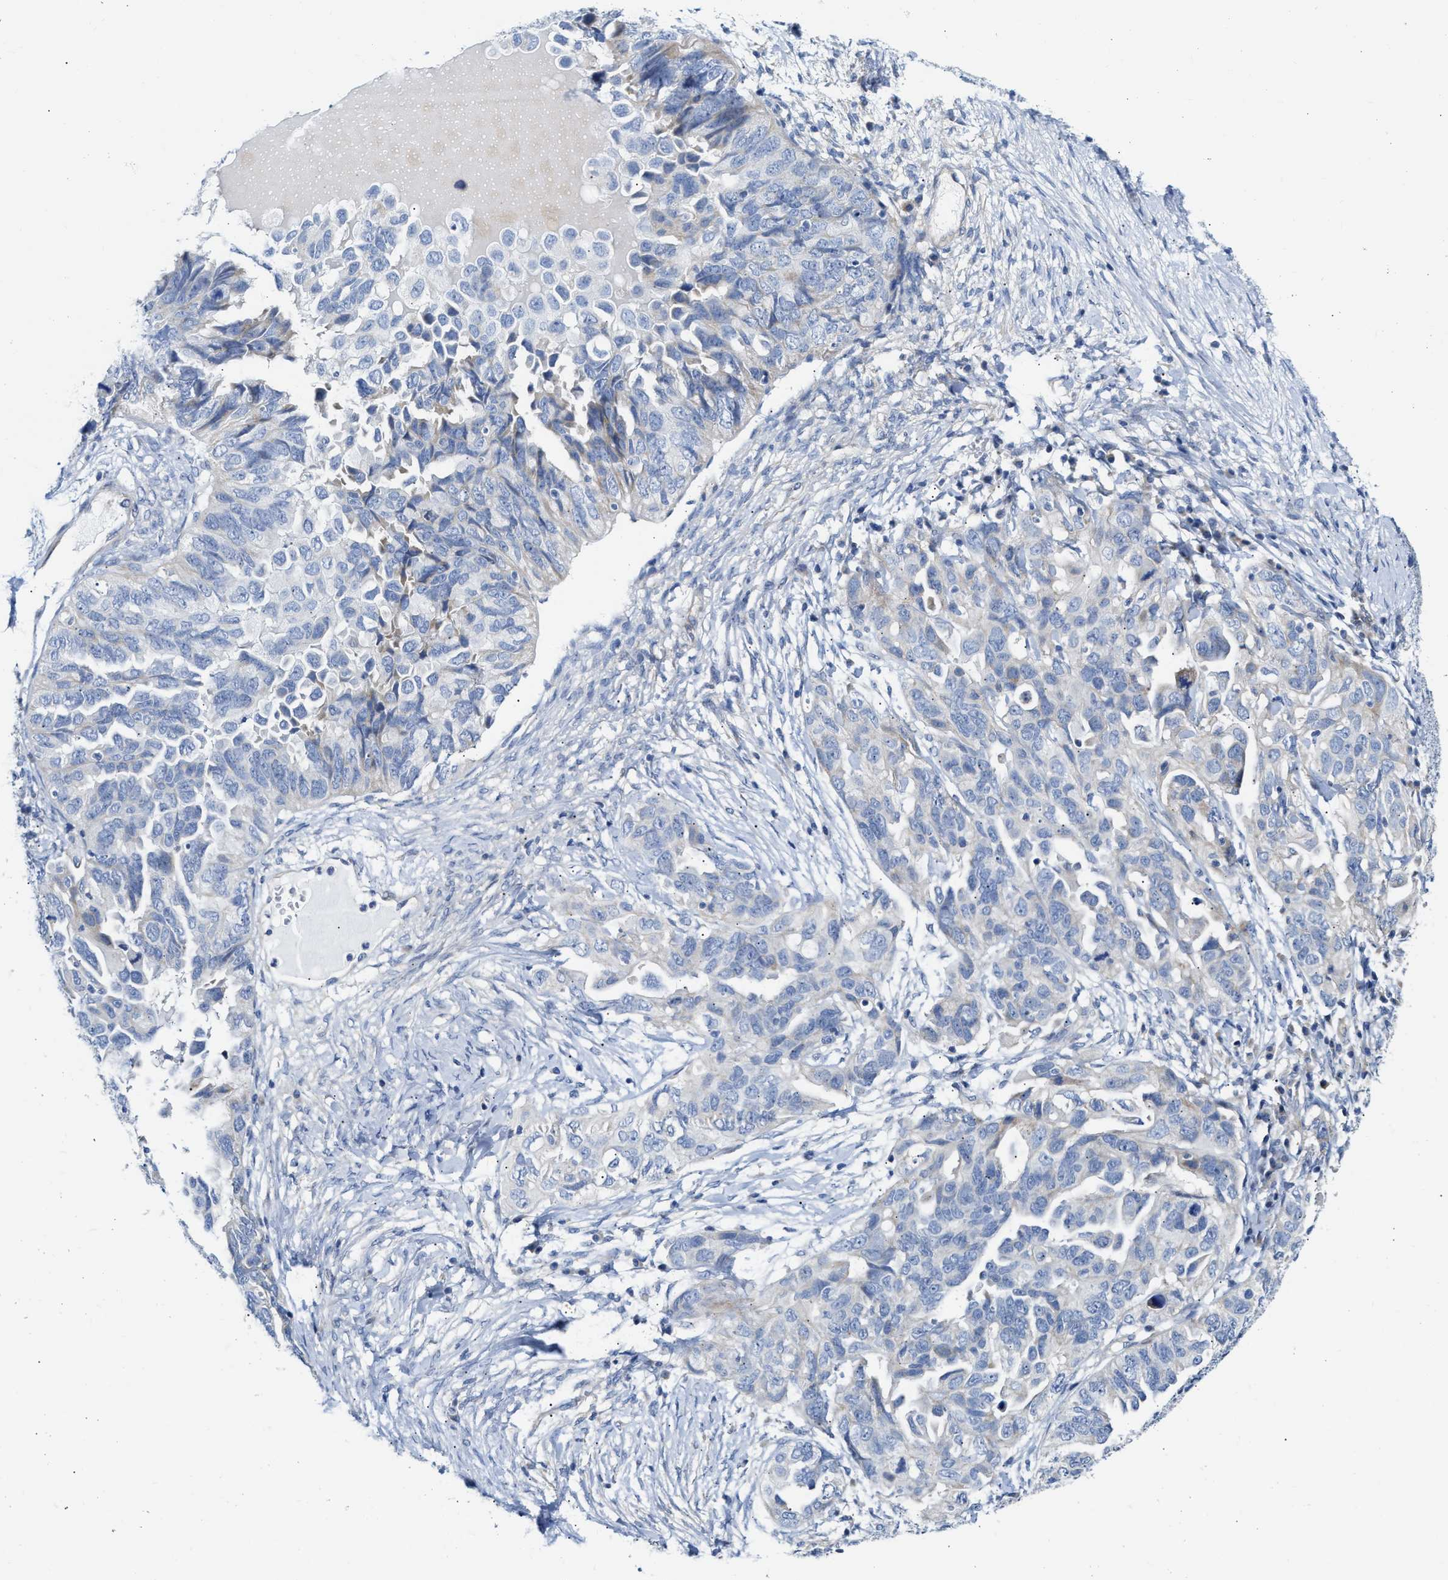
{"staining": {"intensity": "negative", "quantity": "none", "location": "none"}, "tissue": "ovarian cancer", "cell_type": "Tumor cells", "image_type": "cancer", "snomed": [{"axis": "morphology", "description": "Cystadenocarcinoma, serous, NOS"}, {"axis": "topography", "description": "Ovary"}], "caption": "IHC photomicrograph of human ovarian serous cystadenocarcinoma stained for a protein (brown), which displays no positivity in tumor cells. Nuclei are stained in blue.", "gene": "FHL1", "patient": {"sex": "female", "age": 82}}